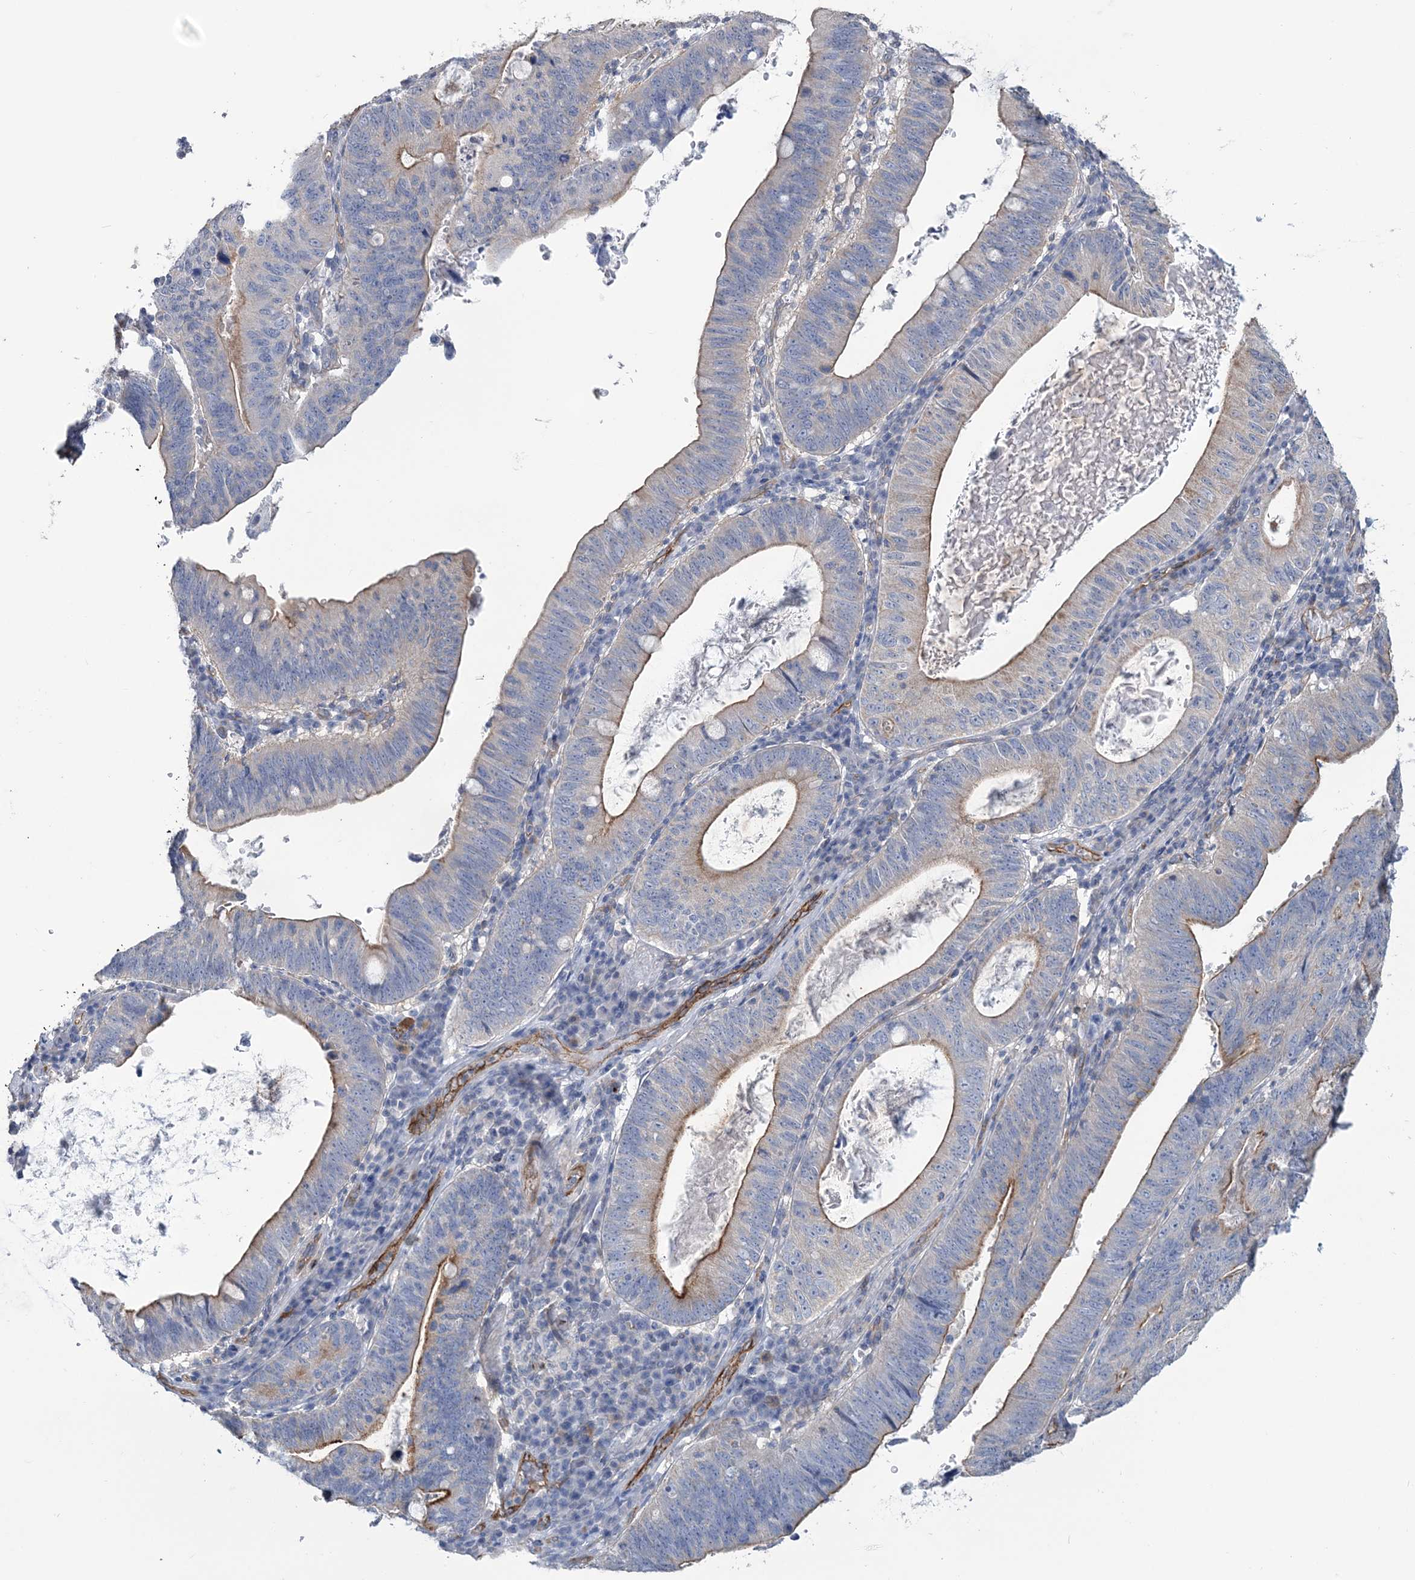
{"staining": {"intensity": "moderate", "quantity": "<25%", "location": "cytoplasmic/membranous"}, "tissue": "stomach cancer", "cell_type": "Tumor cells", "image_type": "cancer", "snomed": [{"axis": "morphology", "description": "Adenocarcinoma, NOS"}, {"axis": "topography", "description": "Stomach"}], "caption": "Stomach adenocarcinoma stained with a protein marker demonstrates moderate staining in tumor cells.", "gene": "RAB11FIP5", "patient": {"sex": "male", "age": 59}}